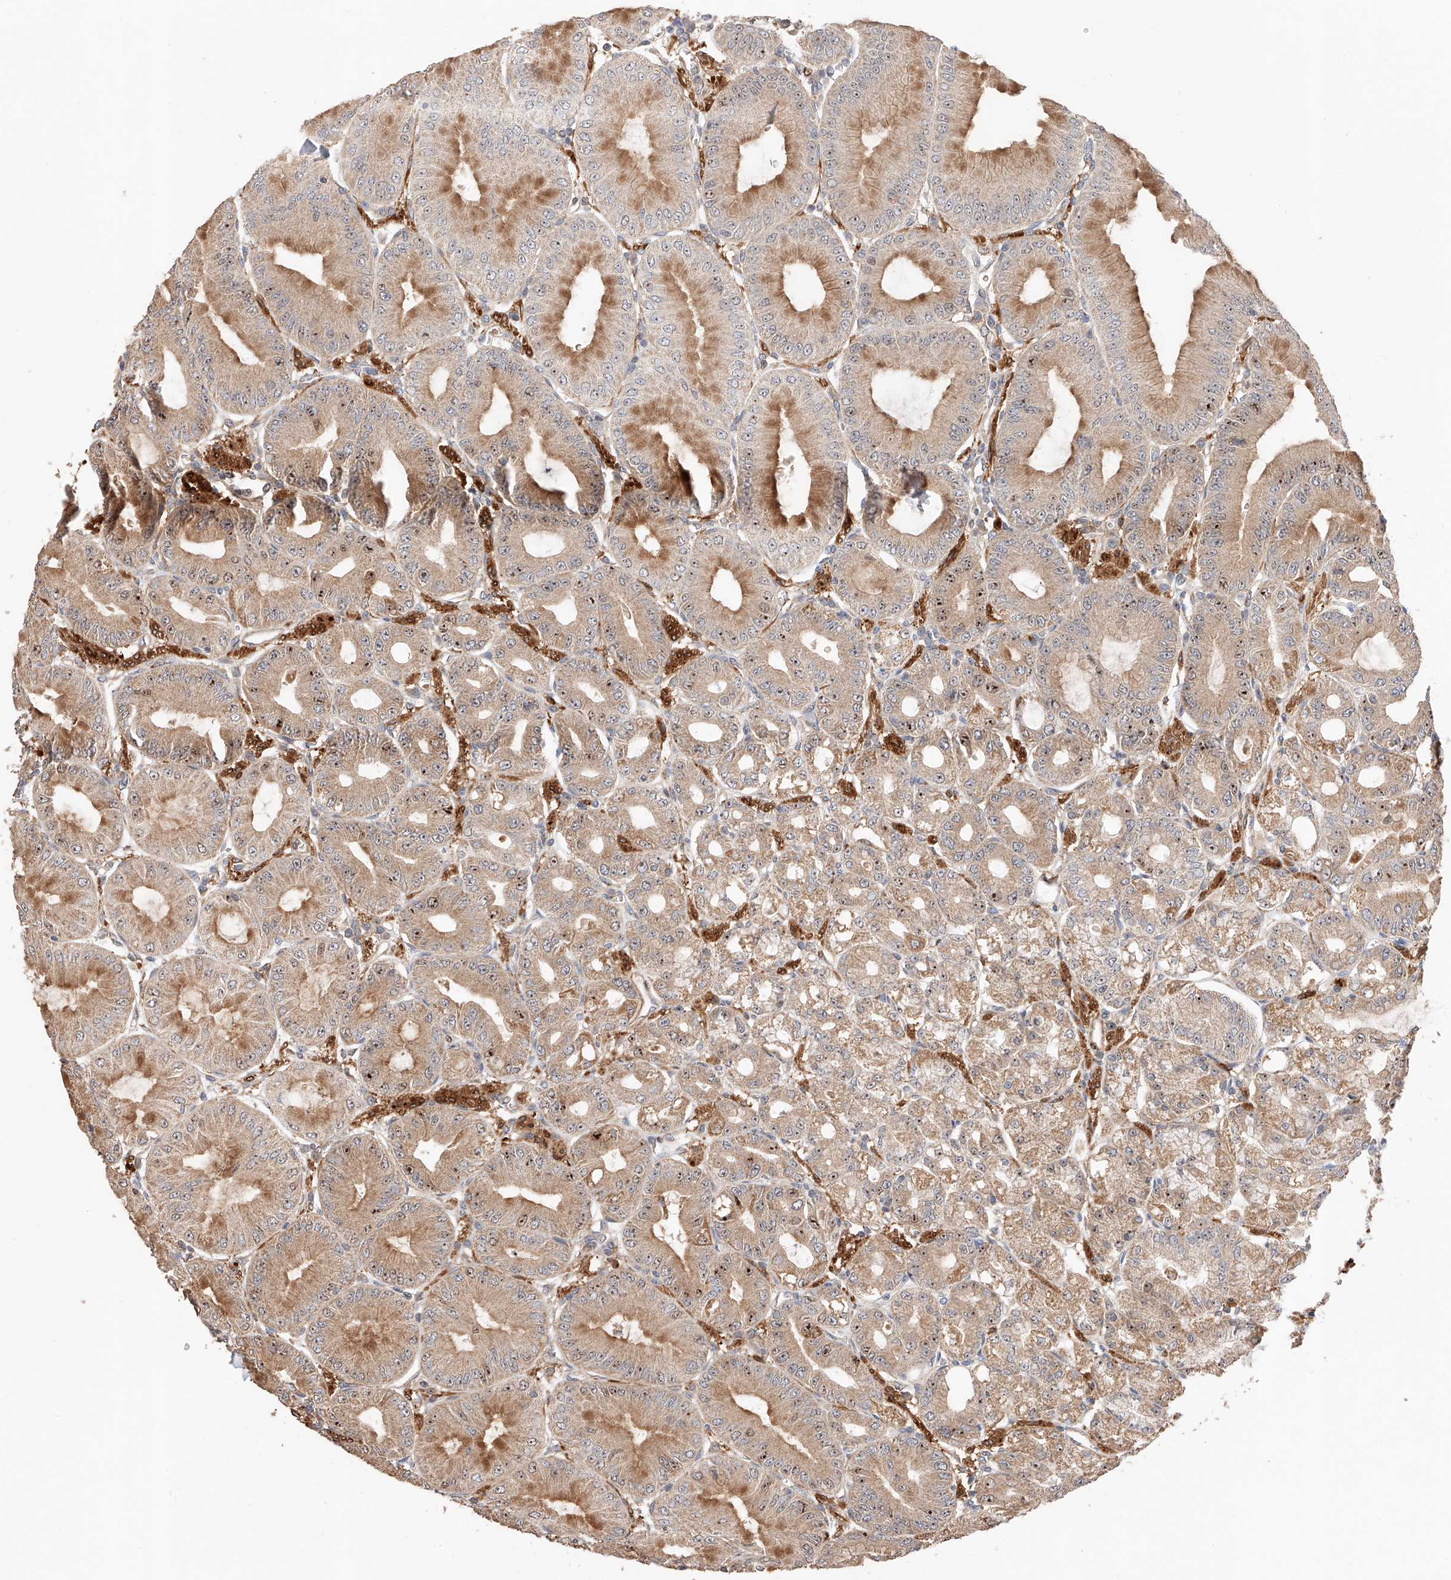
{"staining": {"intensity": "moderate", "quantity": ">75%", "location": "cytoplasmic/membranous,nuclear"}, "tissue": "stomach", "cell_type": "Glandular cells", "image_type": "normal", "snomed": [{"axis": "morphology", "description": "Normal tissue, NOS"}, {"axis": "topography", "description": "Stomach, lower"}], "caption": "Immunohistochemical staining of normal human stomach reveals >75% levels of moderate cytoplasmic/membranous,nuclear protein staining in approximately >75% of glandular cells. Ihc stains the protein in brown and the nuclei are stained blue.", "gene": "RAB23", "patient": {"sex": "male", "age": 71}}